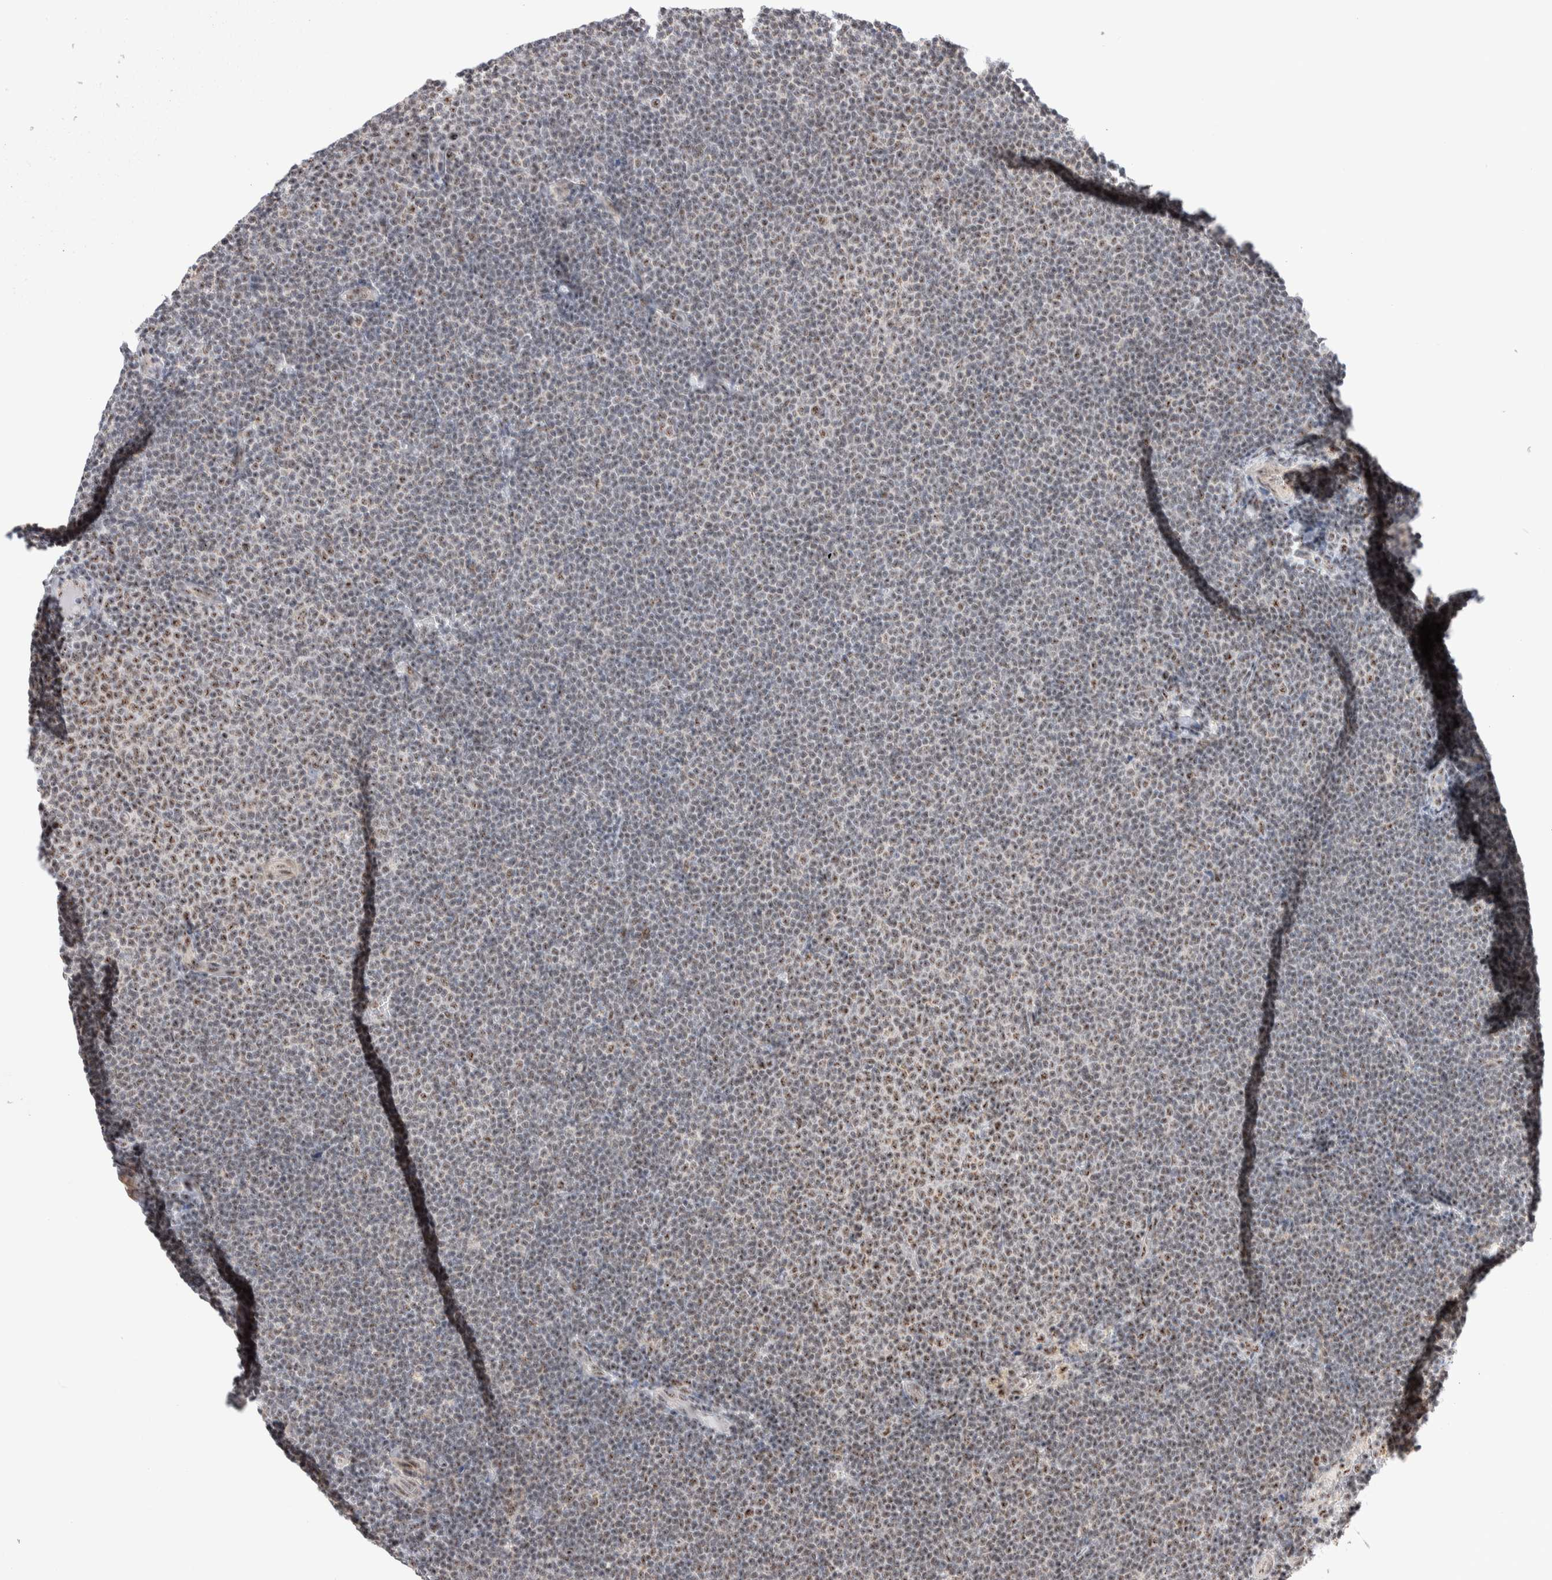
{"staining": {"intensity": "weak", "quantity": "25%-75%", "location": "nuclear"}, "tissue": "lymphoma", "cell_type": "Tumor cells", "image_type": "cancer", "snomed": [{"axis": "morphology", "description": "Malignant lymphoma, non-Hodgkin's type, Low grade"}, {"axis": "topography", "description": "Lymph node"}], "caption": "Tumor cells reveal low levels of weak nuclear expression in about 25%-75% of cells in human malignant lymphoma, non-Hodgkin's type (low-grade).", "gene": "ZNF695", "patient": {"sex": "female", "age": 53}}